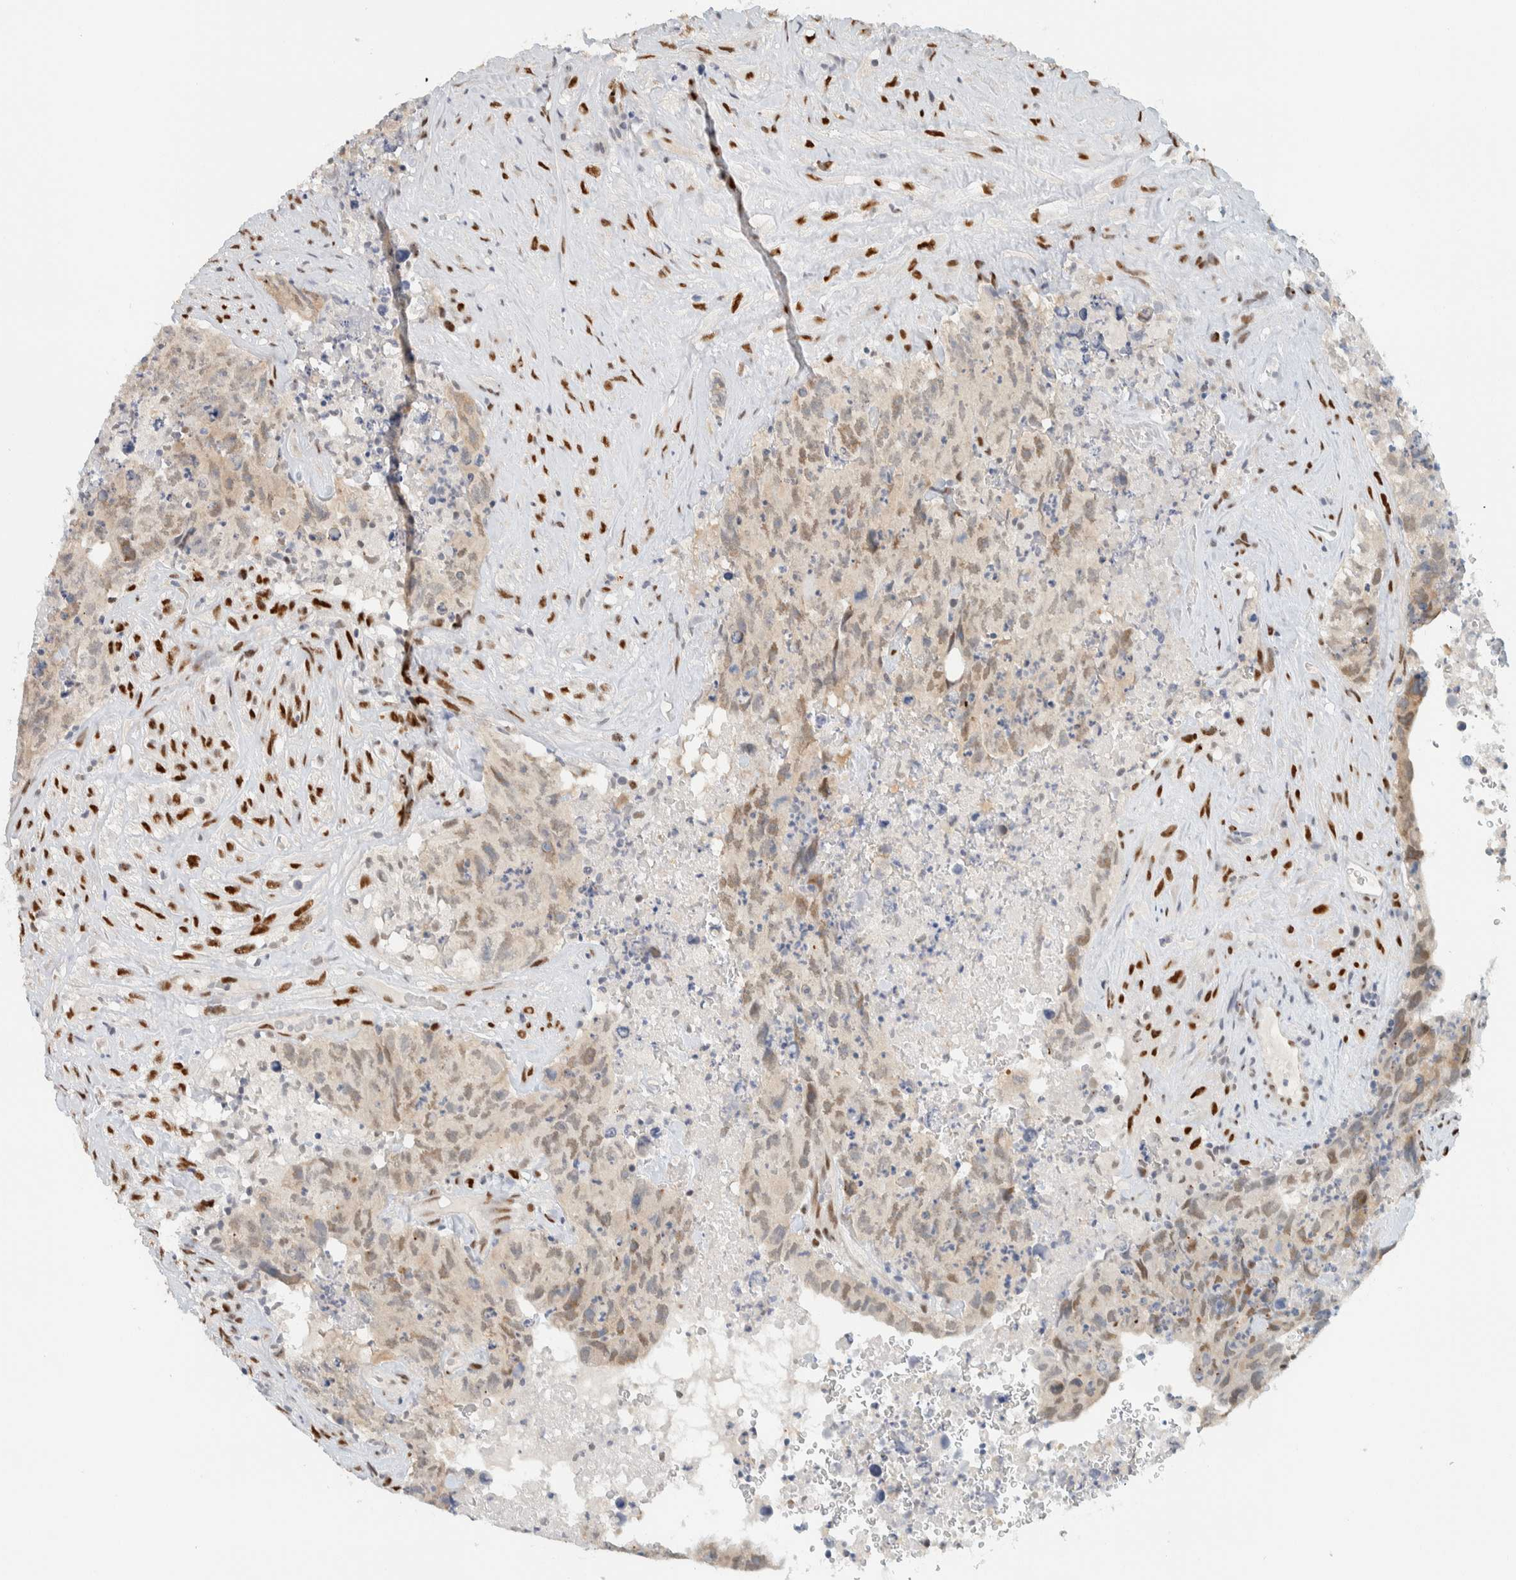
{"staining": {"intensity": "weak", "quantity": "25%-75%", "location": "nuclear"}, "tissue": "testis cancer", "cell_type": "Tumor cells", "image_type": "cancer", "snomed": [{"axis": "morphology", "description": "Carcinoma, Embryonal, NOS"}, {"axis": "topography", "description": "Testis"}], "caption": "A brown stain labels weak nuclear expression of a protein in testis cancer (embryonal carcinoma) tumor cells. (DAB IHC, brown staining for protein, blue staining for nuclei).", "gene": "ZNF683", "patient": {"sex": "male", "age": 32}}